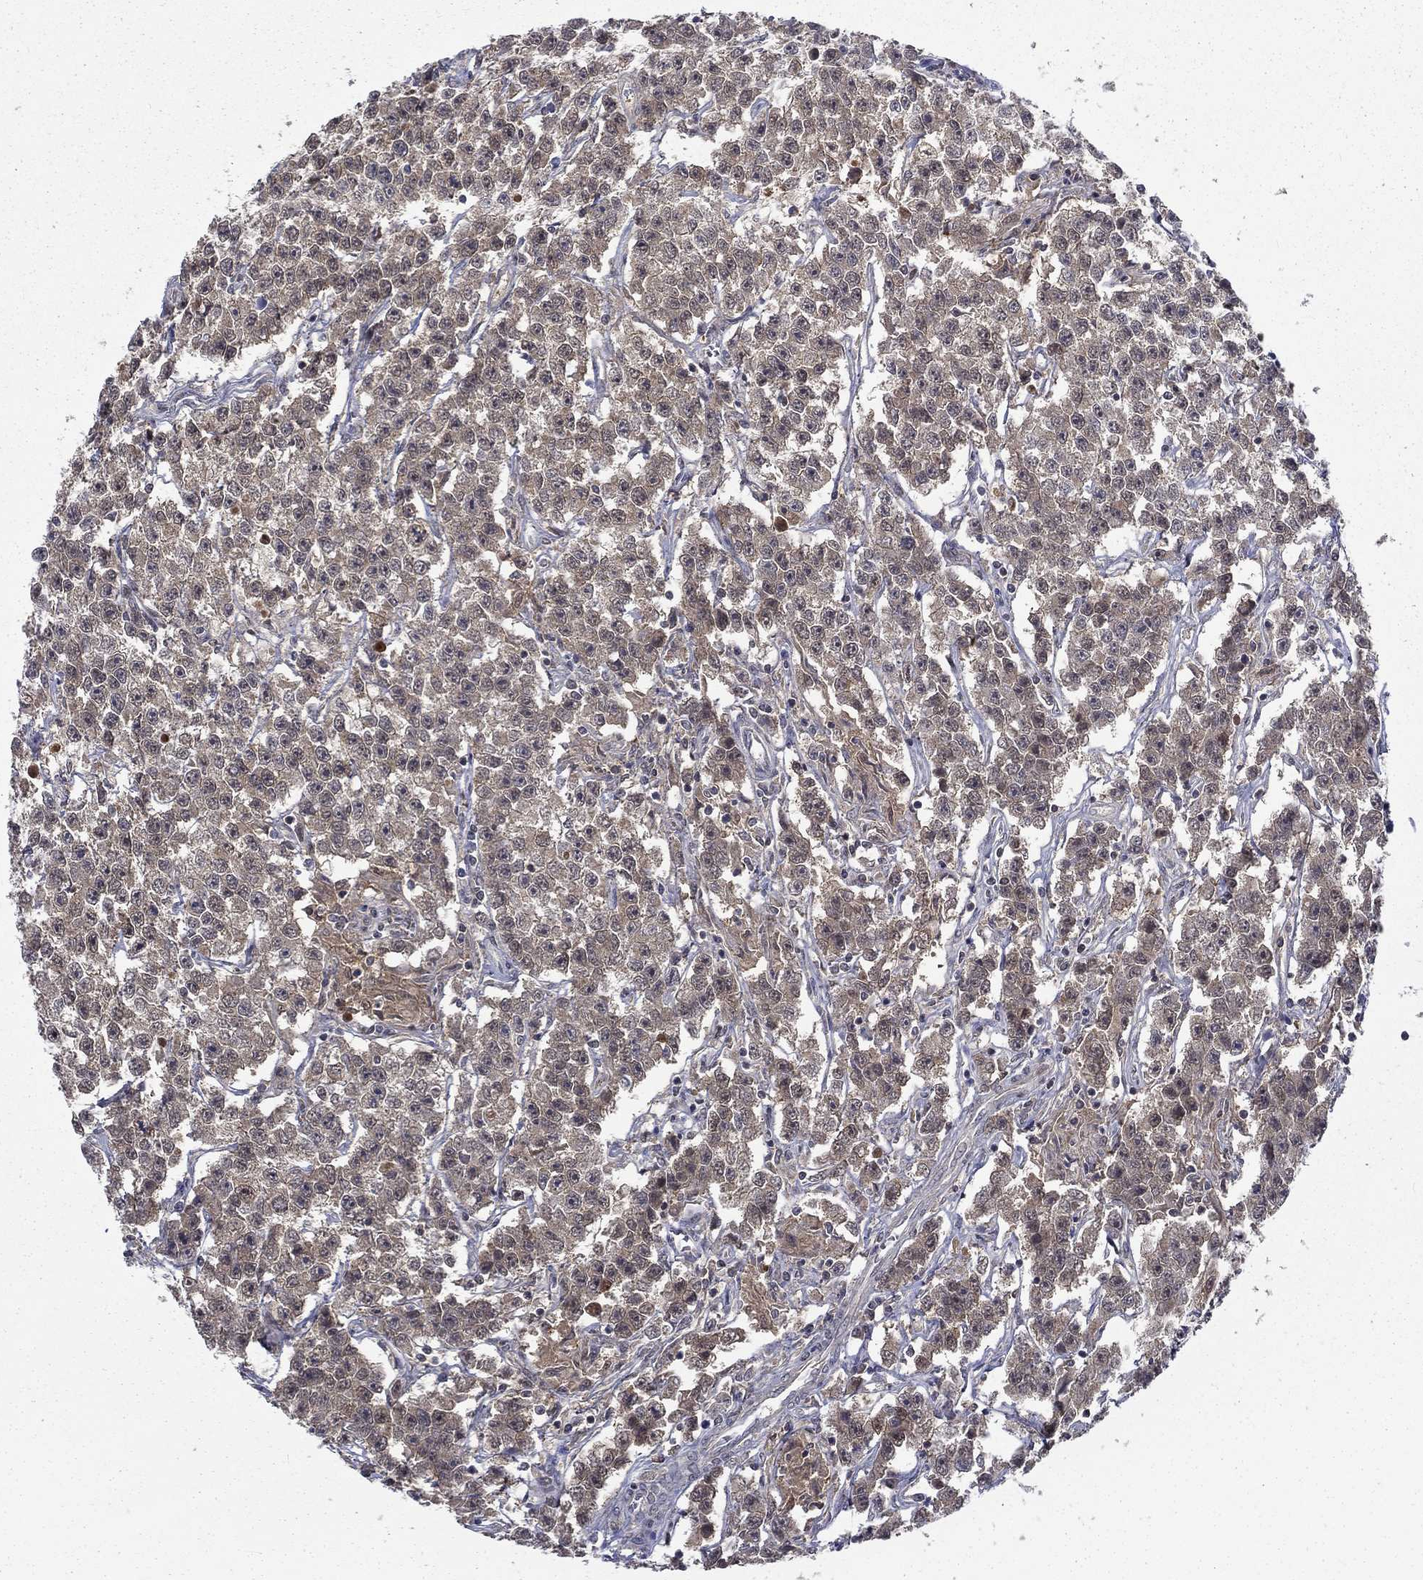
{"staining": {"intensity": "negative", "quantity": "none", "location": "none"}, "tissue": "testis cancer", "cell_type": "Tumor cells", "image_type": "cancer", "snomed": [{"axis": "morphology", "description": "Seminoma, NOS"}, {"axis": "topography", "description": "Testis"}], "caption": "The IHC image has no significant expression in tumor cells of testis seminoma tissue.", "gene": "NIT2", "patient": {"sex": "male", "age": 59}}